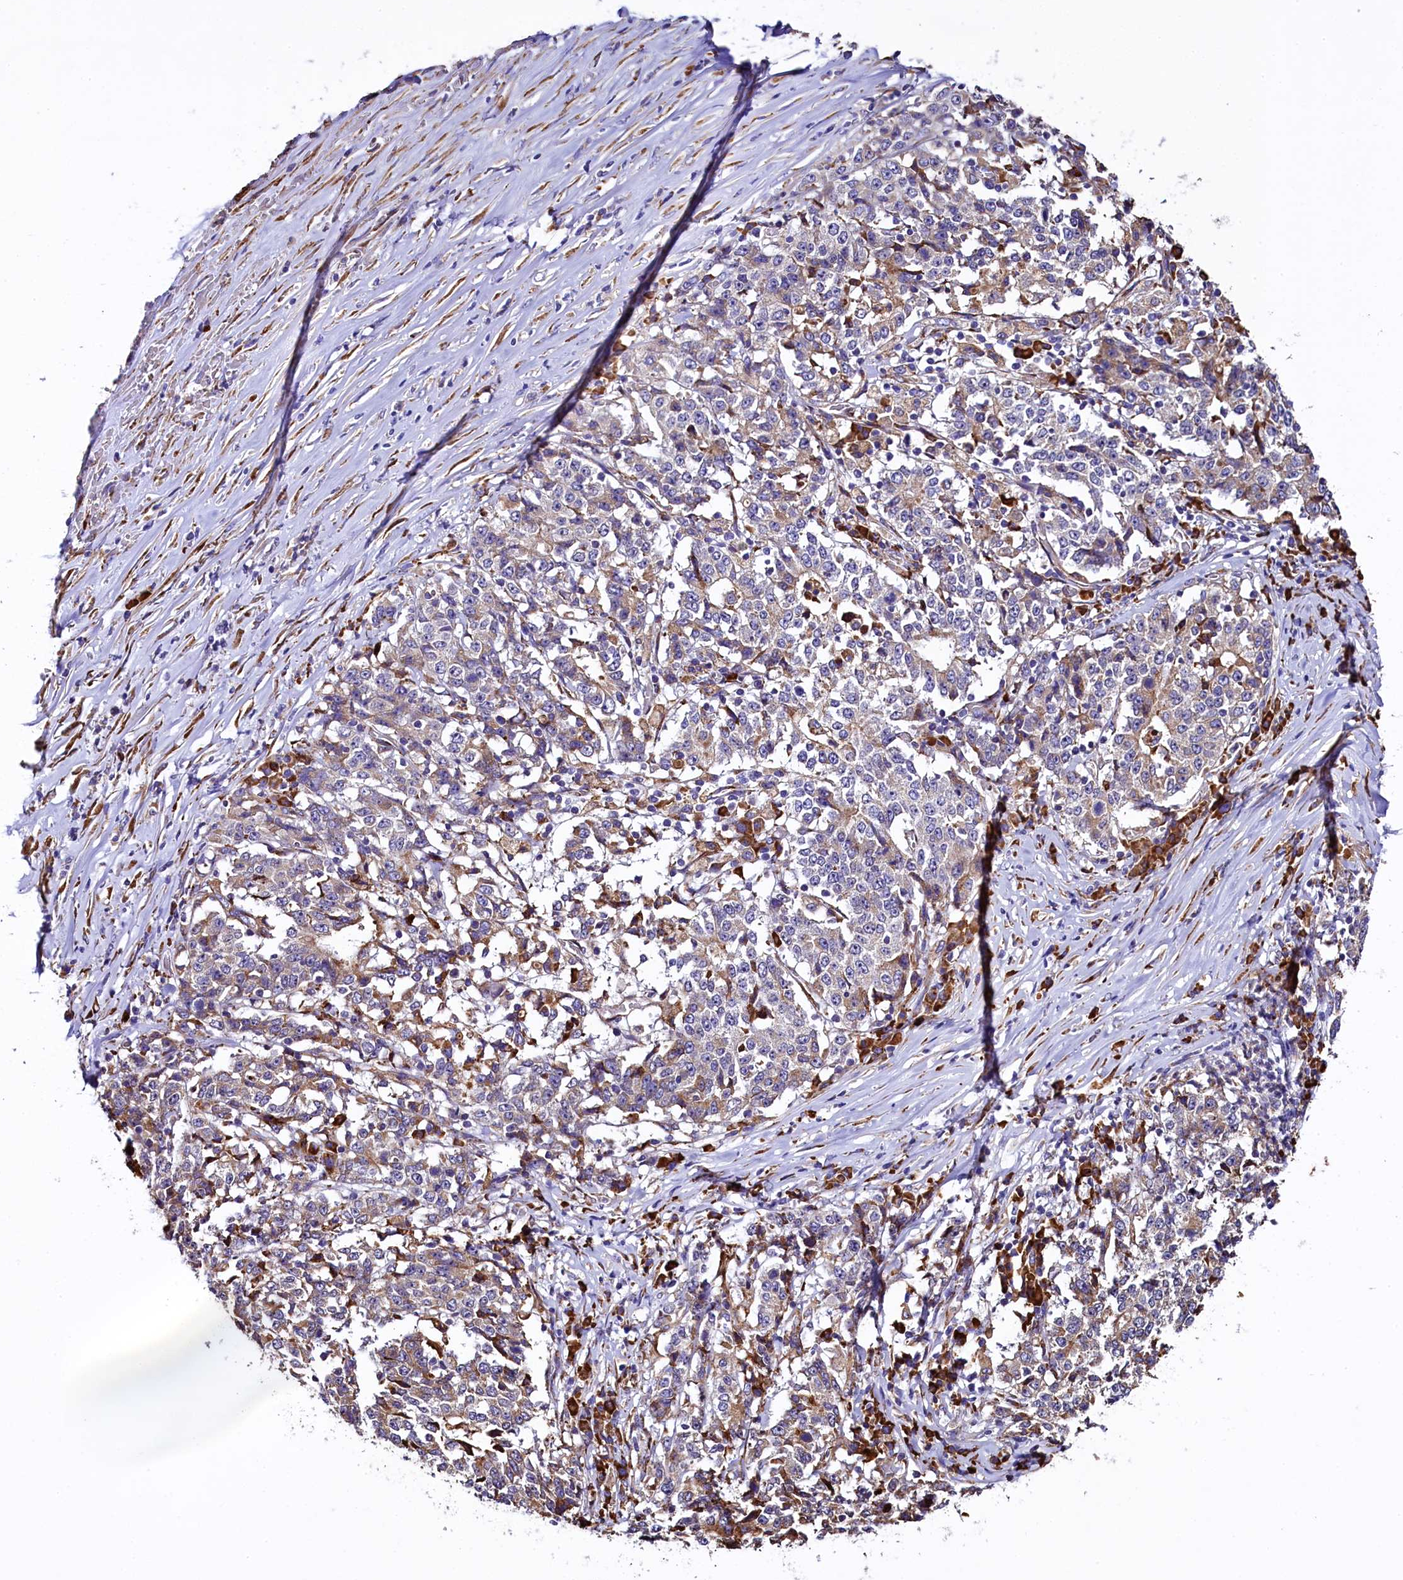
{"staining": {"intensity": "weak", "quantity": "25%-75%", "location": "cytoplasmic/membranous"}, "tissue": "stomach cancer", "cell_type": "Tumor cells", "image_type": "cancer", "snomed": [{"axis": "morphology", "description": "Adenocarcinoma, NOS"}, {"axis": "topography", "description": "Stomach"}], "caption": "Stomach adenocarcinoma tissue displays weak cytoplasmic/membranous expression in about 25%-75% of tumor cells, visualized by immunohistochemistry. (DAB IHC with brightfield microscopy, high magnification).", "gene": "CAPS2", "patient": {"sex": "male", "age": 59}}